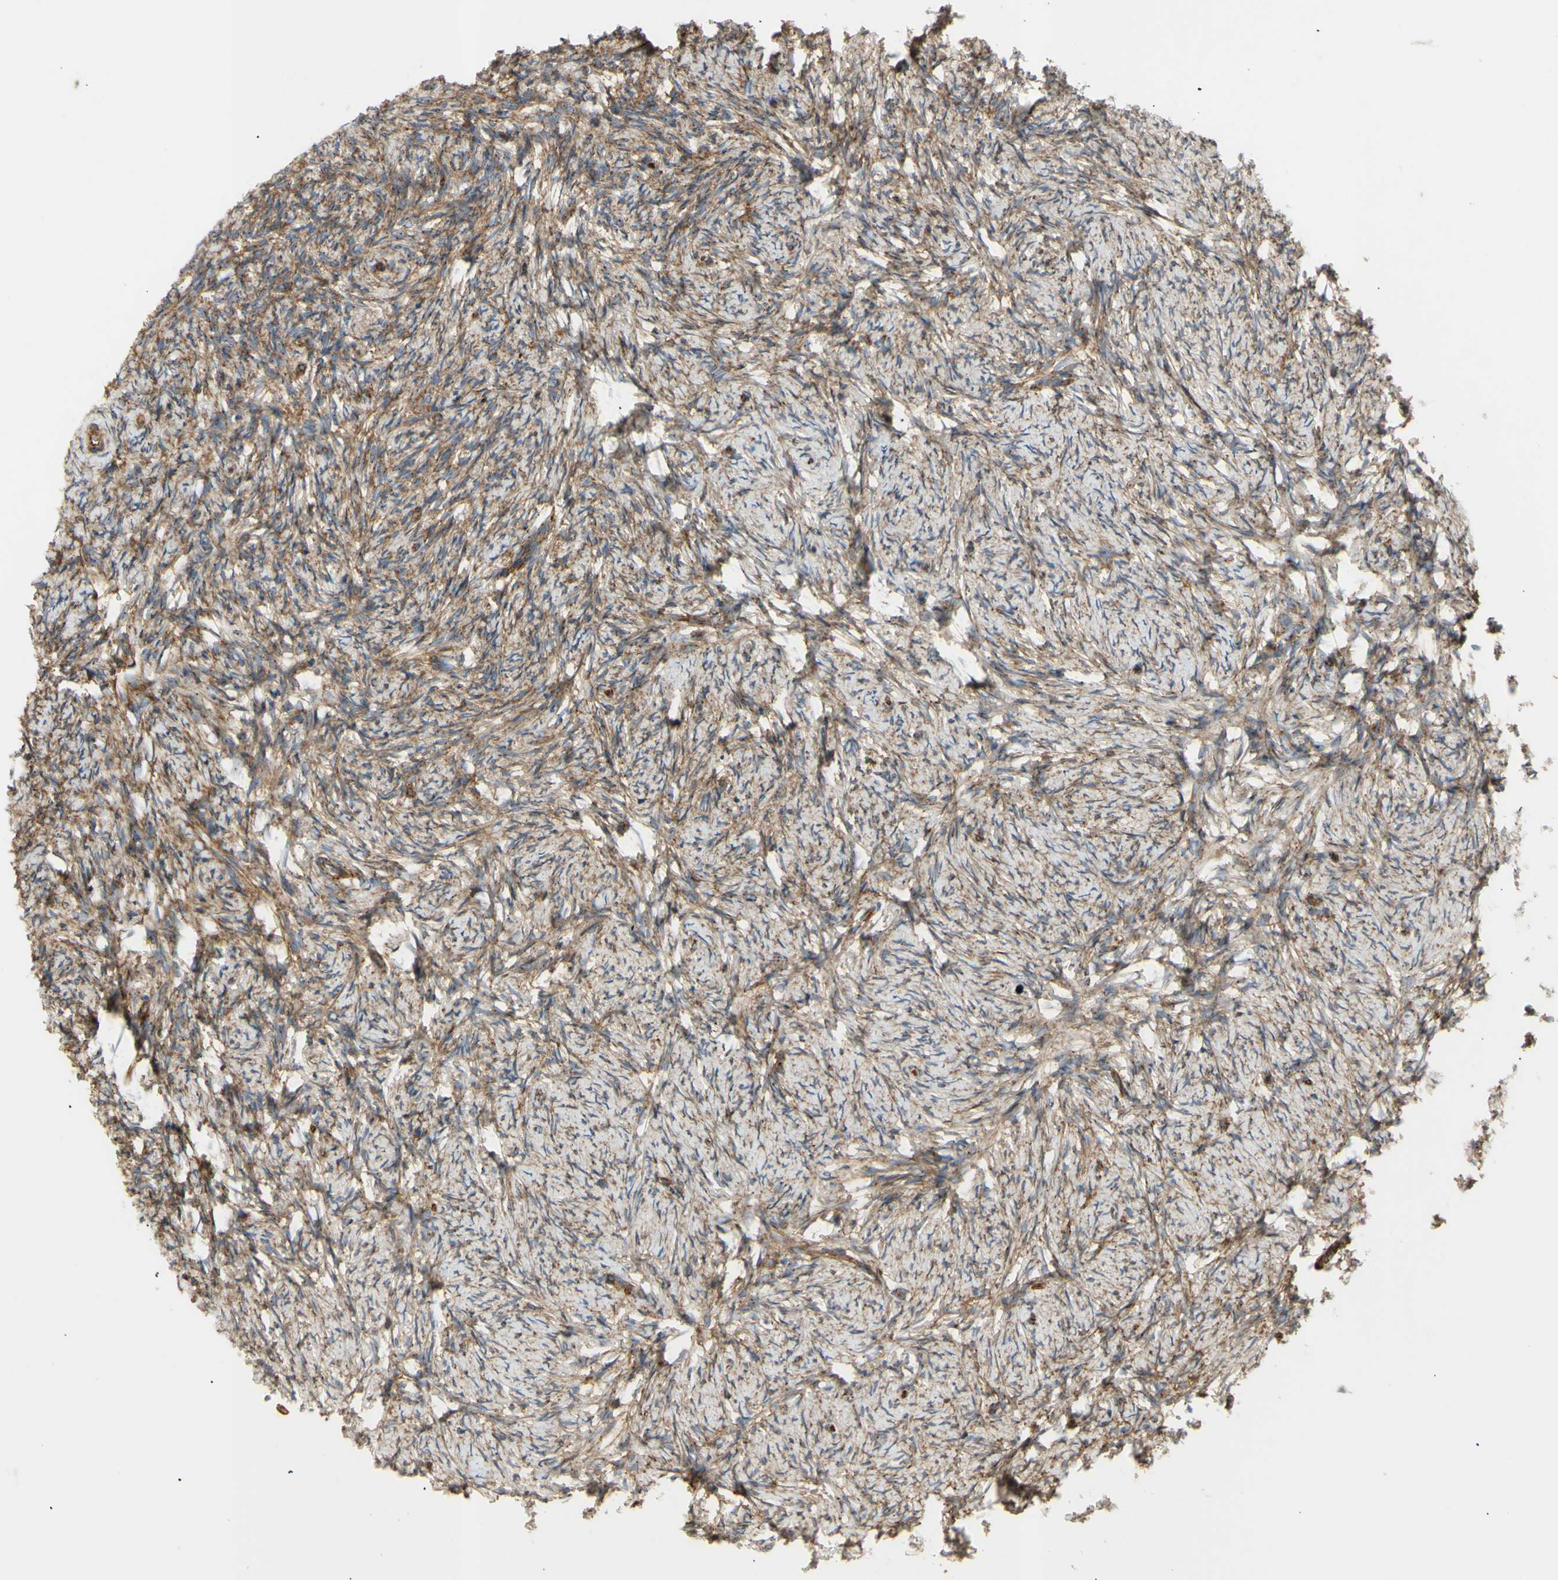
{"staining": {"intensity": "strong", "quantity": ">75%", "location": "cytoplasmic/membranous"}, "tissue": "ovary", "cell_type": "Follicle cells", "image_type": "normal", "snomed": [{"axis": "morphology", "description": "Normal tissue, NOS"}, {"axis": "topography", "description": "Ovary"}], "caption": "Immunohistochemical staining of unremarkable ovary displays >75% levels of strong cytoplasmic/membranous protein expression in approximately >75% of follicle cells.", "gene": "TUBG2", "patient": {"sex": "female", "age": 60}}